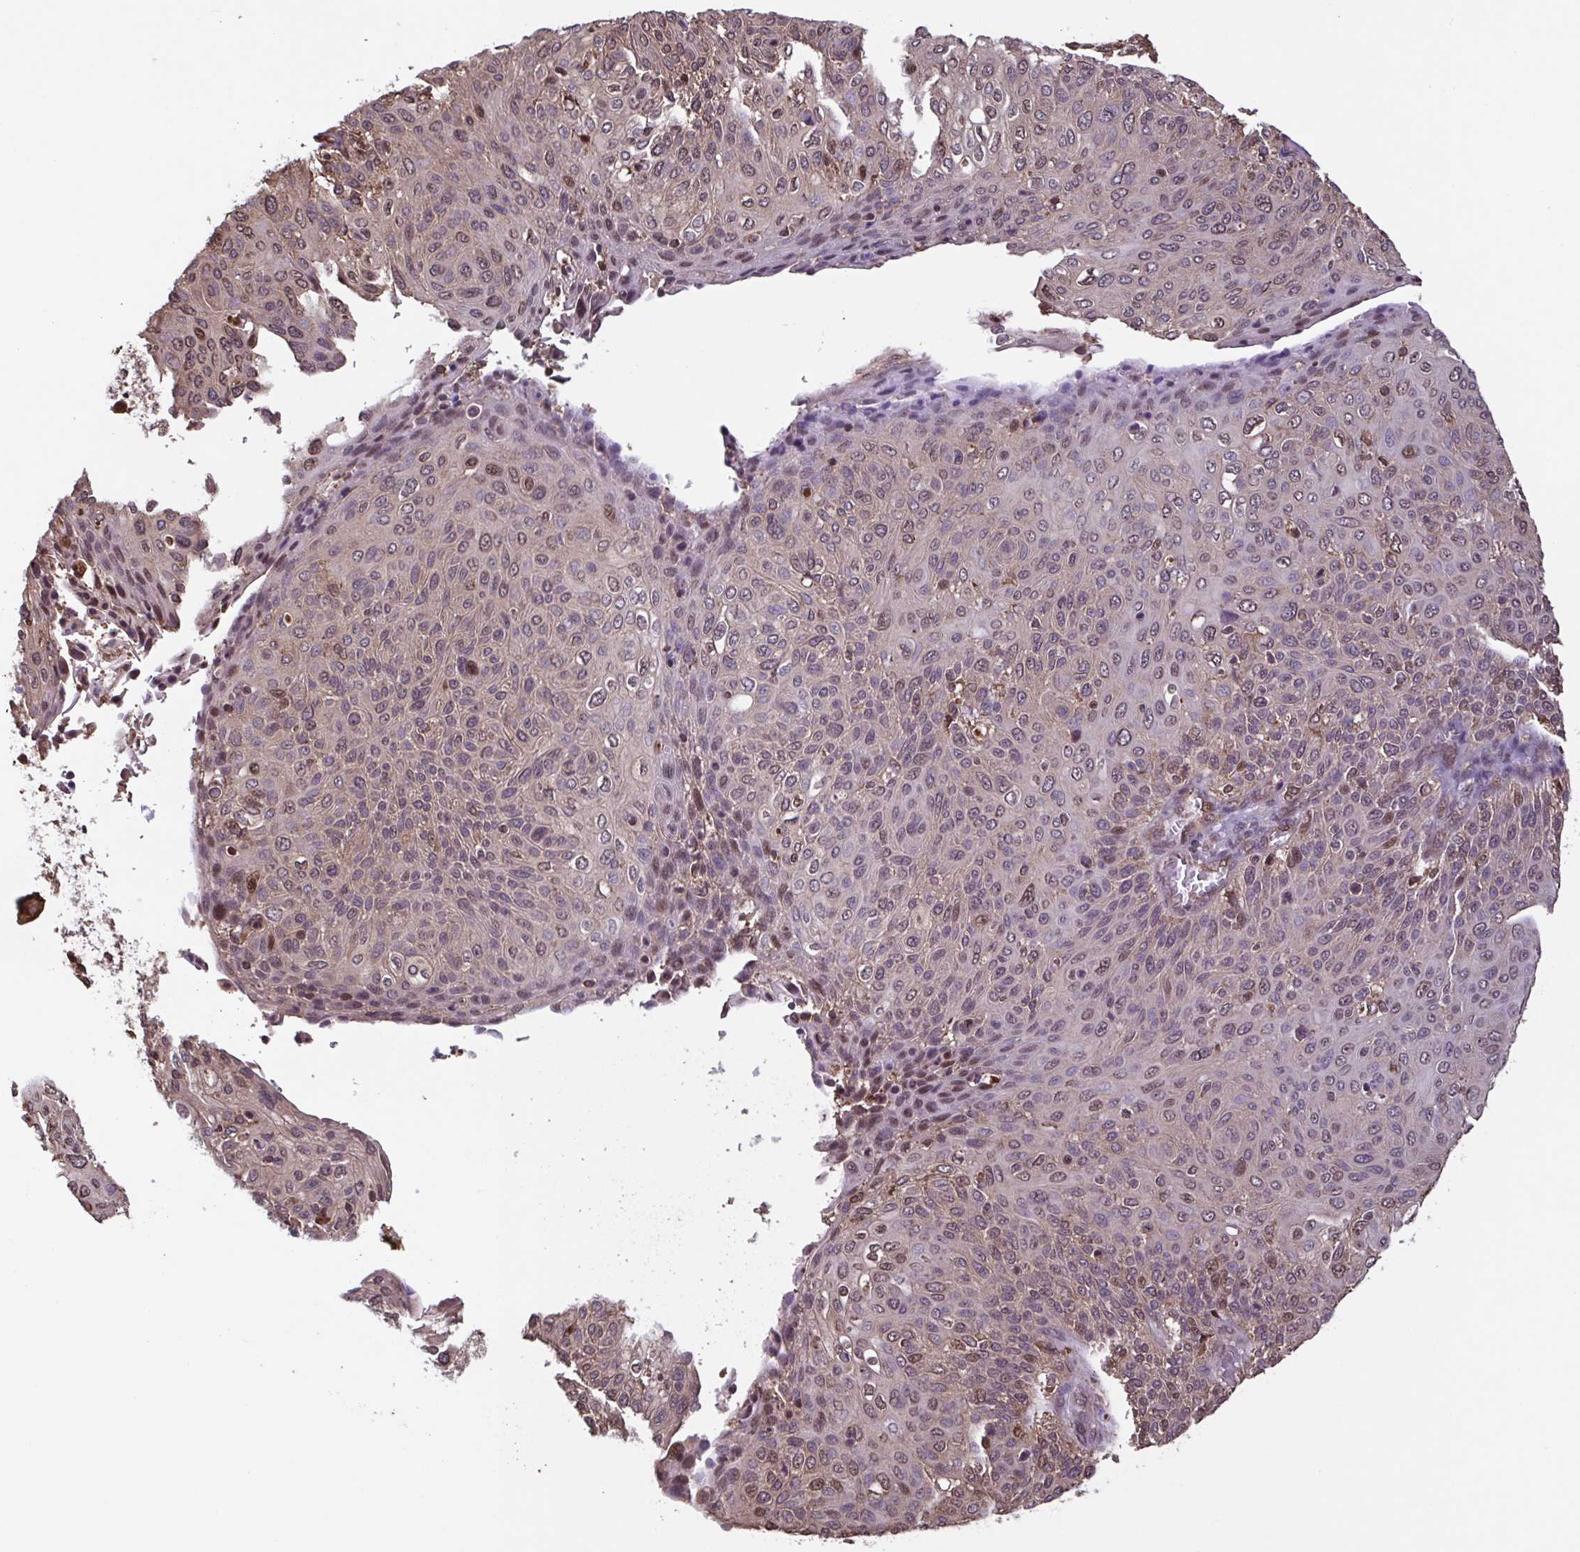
{"staining": {"intensity": "weak", "quantity": "25%-75%", "location": "nuclear"}, "tissue": "cervical cancer", "cell_type": "Tumor cells", "image_type": "cancer", "snomed": [{"axis": "morphology", "description": "Squamous cell carcinoma, NOS"}, {"axis": "topography", "description": "Cervix"}], "caption": "Cervical cancer was stained to show a protein in brown. There is low levels of weak nuclear staining in about 25%-75% of tumor cells. The protein is shown in brown color, while the nuclei are stained blue.", "gene": "SEC63", "patient": {"sex": "female", "age": 31}}